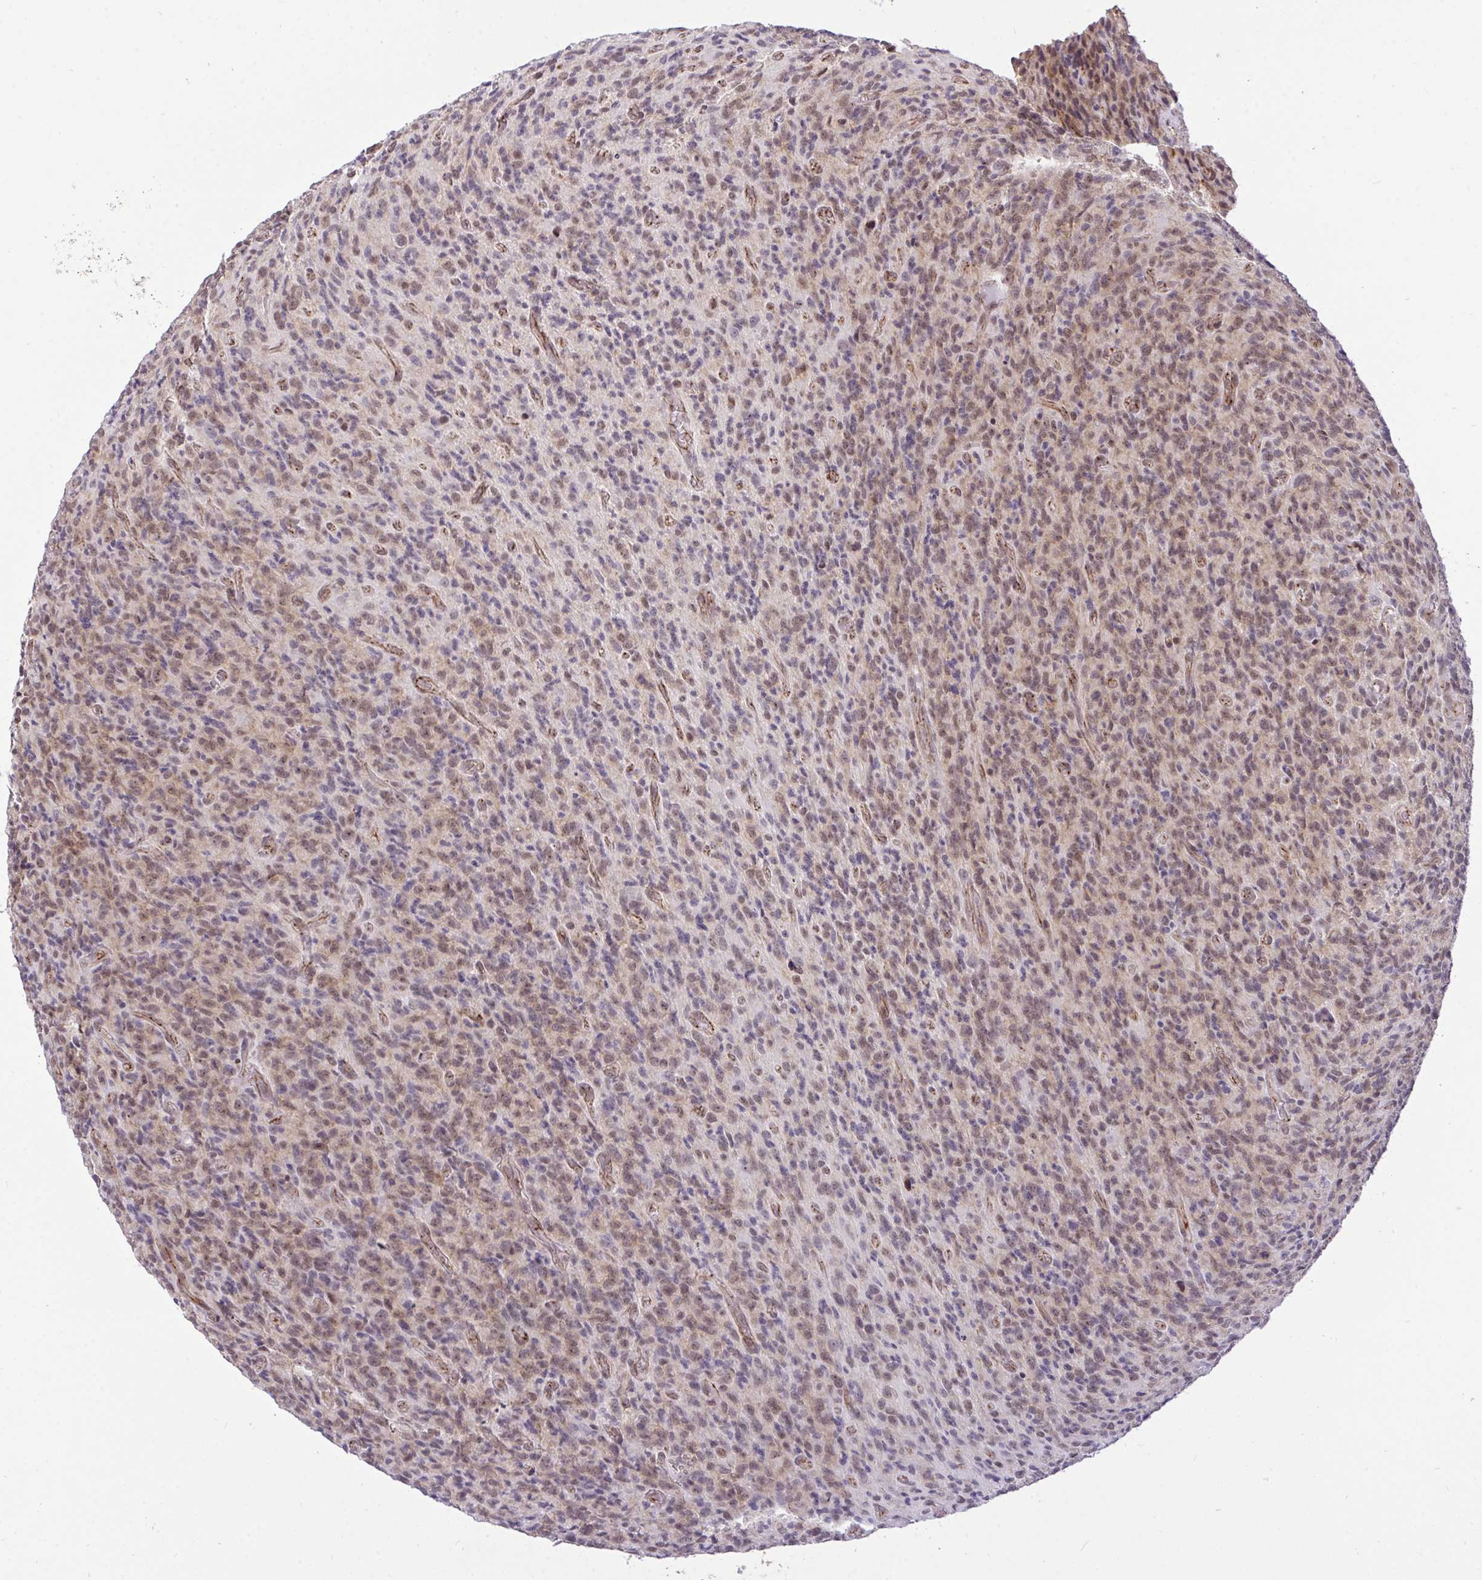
{"staining": {"intensity": "weak", "quantity": ">75%", "location": "cytoplasmic/membranous,nuclear"}, "tissue": "glioma", "cell_type": "Tumor cells", "image_type": "cancer", "snomed": [{"axis": "morphology", "description": "Glioma, malignant, High grade"}, {"axis": "topography", "description": "Brain"}], "caption": "Human malignant glioma (high-grade) stained with a protein marker reveals weak staining in tumor cells.", "gene": "PPP1CA", "patient": {"sex": "male", "age": 76}}